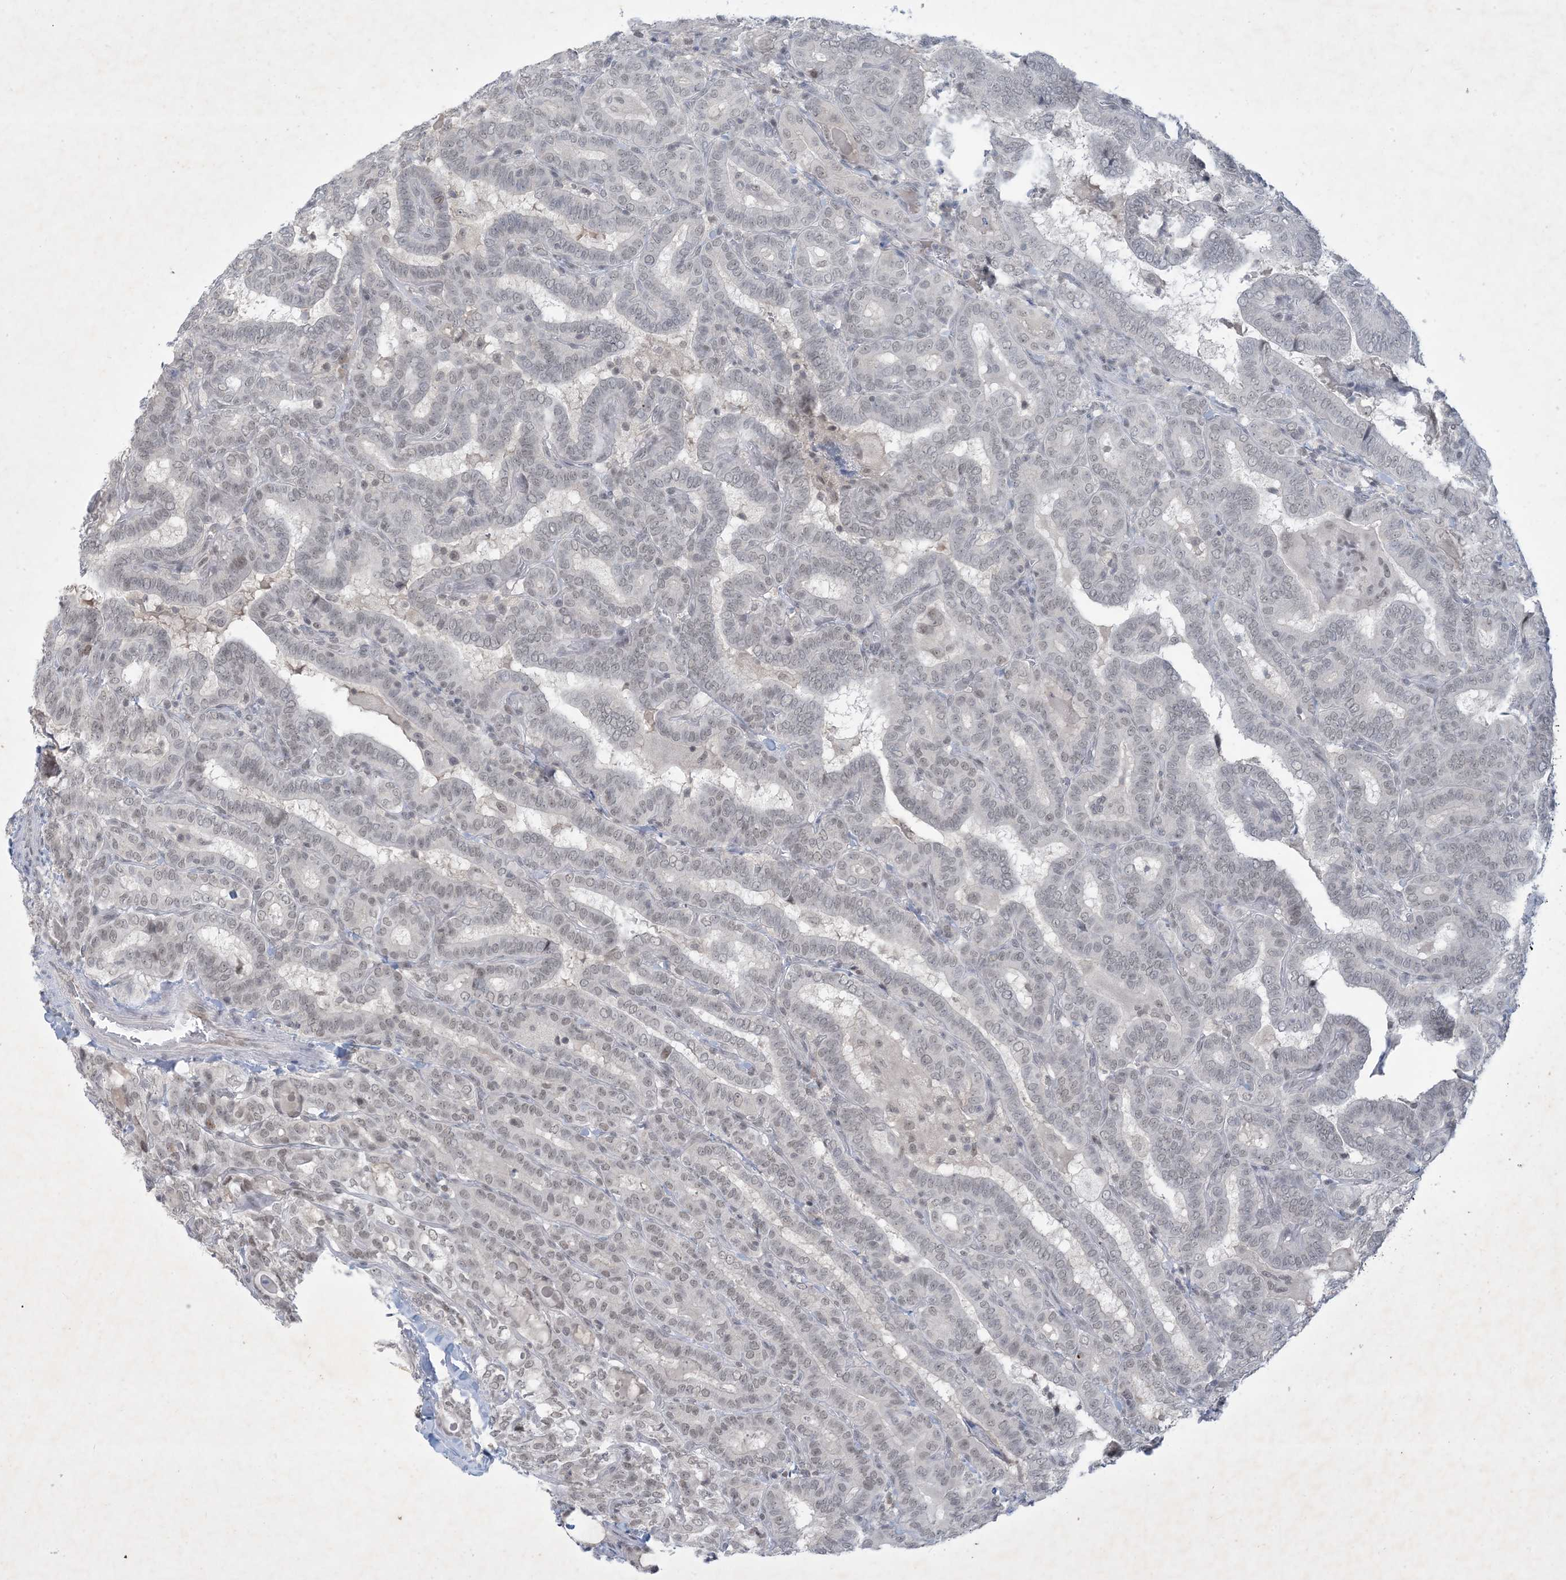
{"staining": {"intensity": "weak", "quantity": "25%-75%", "location": "nuclear"}, "tissue": "thyroid cancer", "cell_type": "Tumor cells", "image_type": "cancer", "snomed": [{"axis": "morphology", "description": "Papillary adenocarcinoma, NOS"}, {"axis": "topography", "description": "Thyroid gland"}], "caption": "IHC (DAB) staining of human papillary adenocarcinoma (thyroid) shows weak nuclear protein staining in about 25%-75% of tumor cells.", "gene": "ZNF674", "patient": {"sex": "female", "age": 72}}